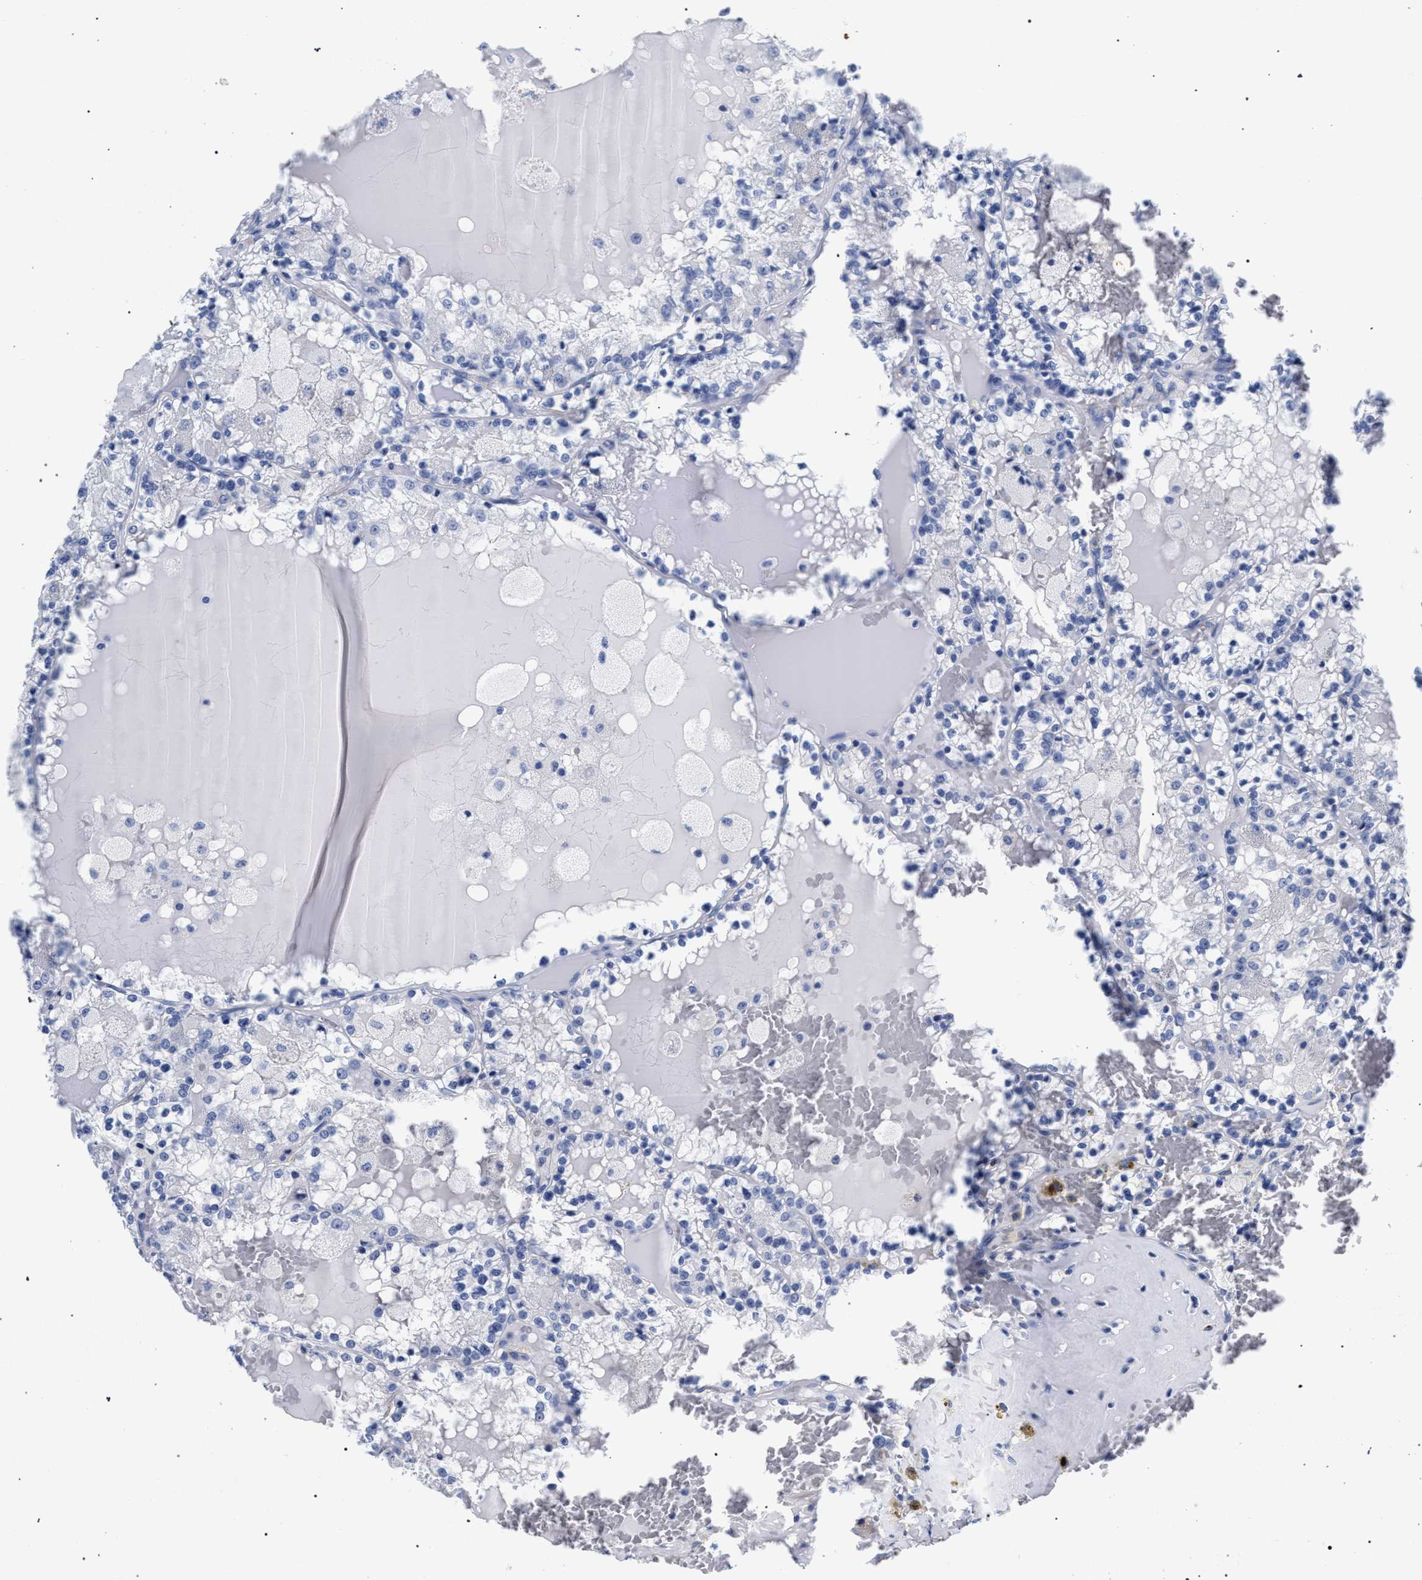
{"staining": {"intensity": "negative", "quantity": "none", "location": "none"}, "tissue": "renal cancer", "cell_type": "Tumor cells", "image_type": "cancer", "snomed": [{"axis": "morphology", "description": "Adenocarcinoma, NOS"}, {"axis": "topography", "description": "Kidney"}], "caption": "Tumor cells are negative for brown protein staining in renal adenocarcinoma. (IHC, brightfield microscopy, high magnification).", "gene": "AKAP4", "patient": {"sex": "female", "age": 56}}